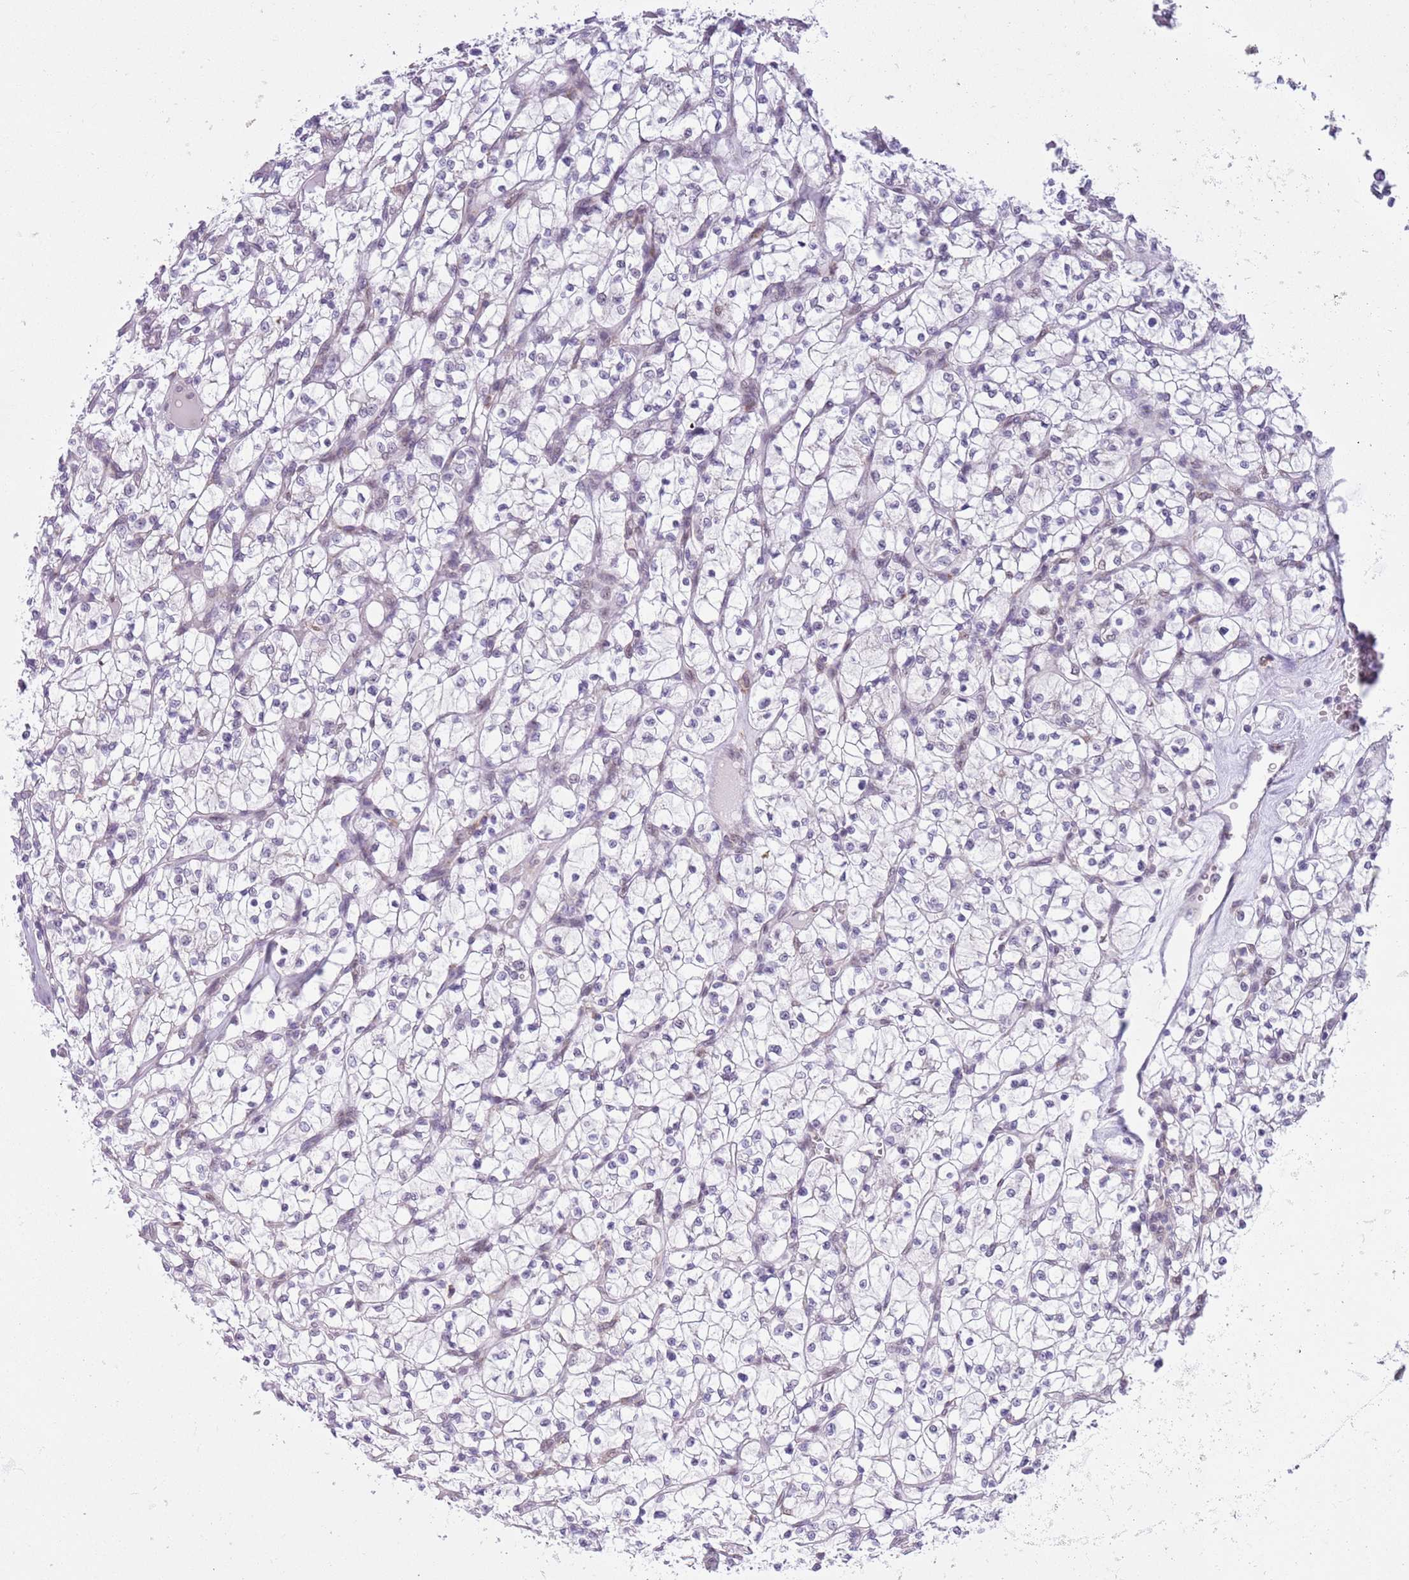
{"staining": {"intensity": "negative", "quantity": "none", "location": "none"}, "tissue": "renal cancer", "cell_type": "Tumor cells", "image_type": "cancer", "snomed": [{"axis": "morphology", "description": "Adenocarcinoma, NOS"}, {"axis": "topography", "description": "Kidney"}], "caption": "Immunohistochemical staining of human renal adenocarcinoma demonstrates no significant positivity in tumor cells.", "gene": "ZNF576", "patient": {"sex": "female", "age": 64}}